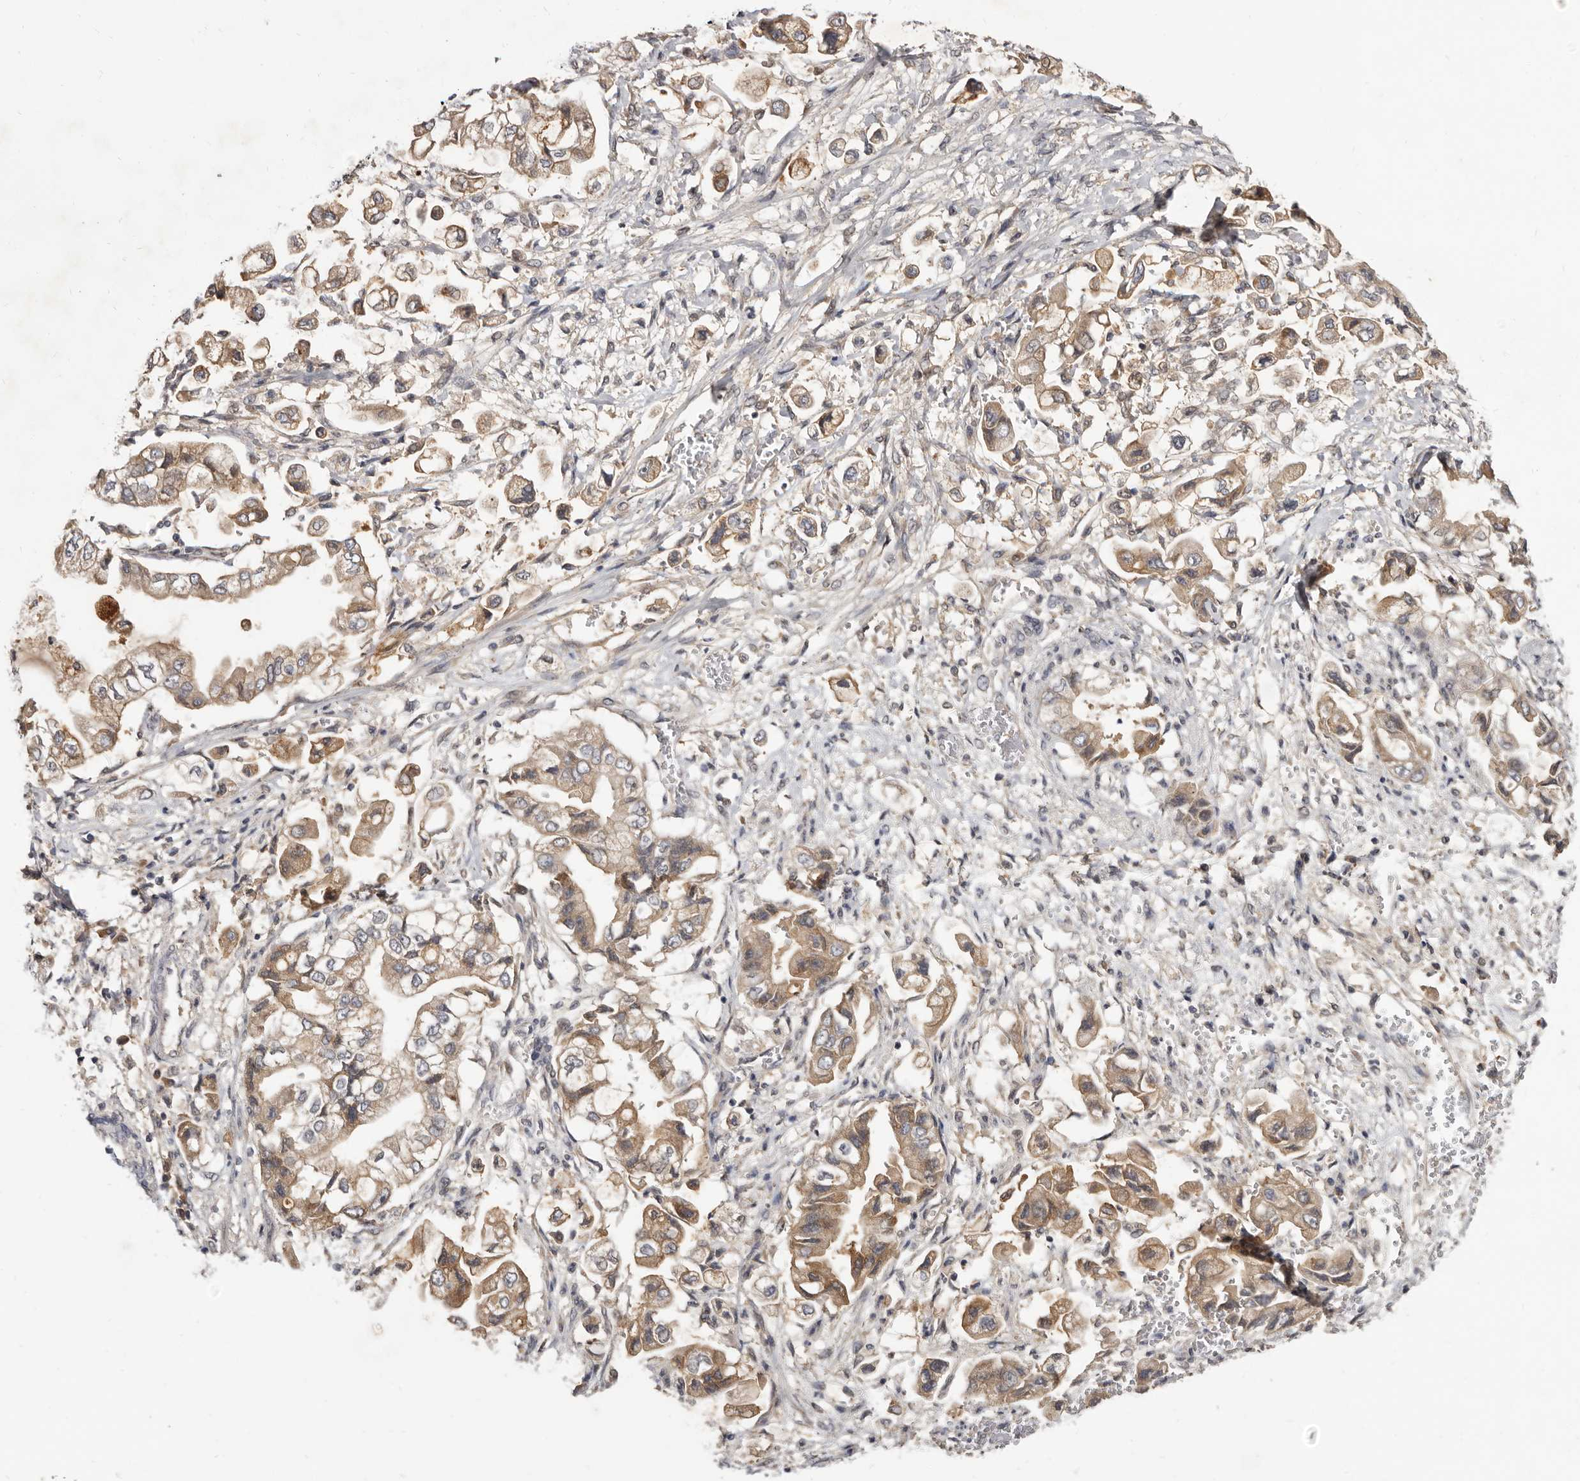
{"staining": {"intensity": "moderate", "quantity": ">75%", "location": "cytoplasmic/membranous"}, "tissue": "stomach cancer", "cell_type": "Tumor cells", "image_type": "cancer", "snomed": [{"axis": "morphology", "description": "Adenocarcinoma, NOS"}, {"axis": "topography", "description": "Stomach"}], "caption": "Moderate cytoplasmic/membranous staining for a protein is present in about >75% of tumor cells of stomach adenocarcinoma using immunohistochemistry (IHC).", "gene": "INAVA", "patient": {"sex": "male", "age": 62}}